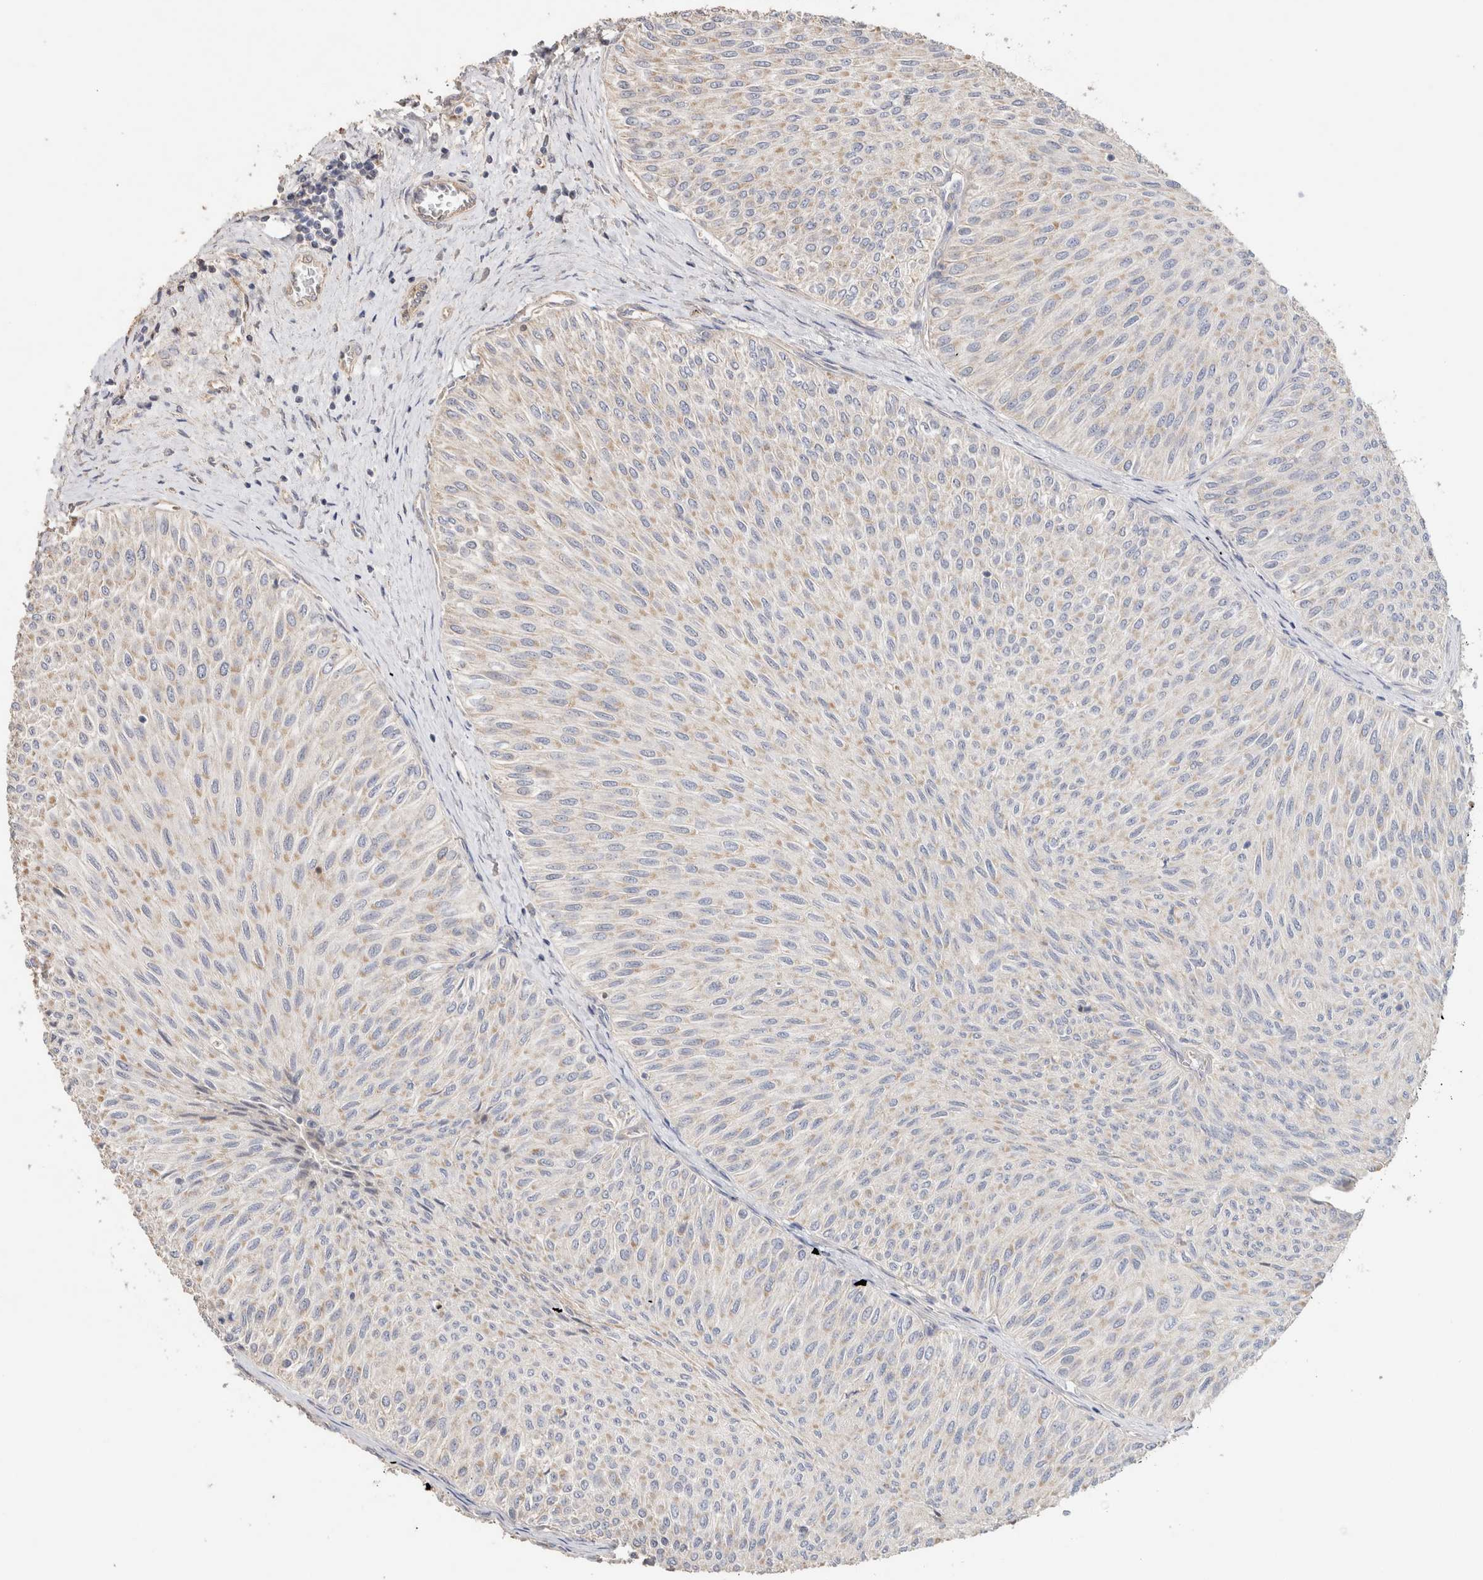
{"staining": {"intensity": "weak", "quantity": ">75%", "location": "cytoplasmic/membranous"}, "tissue": "urothelial cancer", "cell_type": "Tumor cells", "image_type": "cancer", "snomed": [{"axis": "morphology", "description": "Urothelial carcinoma, Low grade"}, {"axis": "topography", "description": "Urinary bladder"}], "caption": "Urothelial cancer stained for a protein (brown) displays weak cytoplasmic/membranous positive positivity in about >75% of tumor cells.", "gene": "PROS1", "patient": {"sex": "male", "age": 78}}